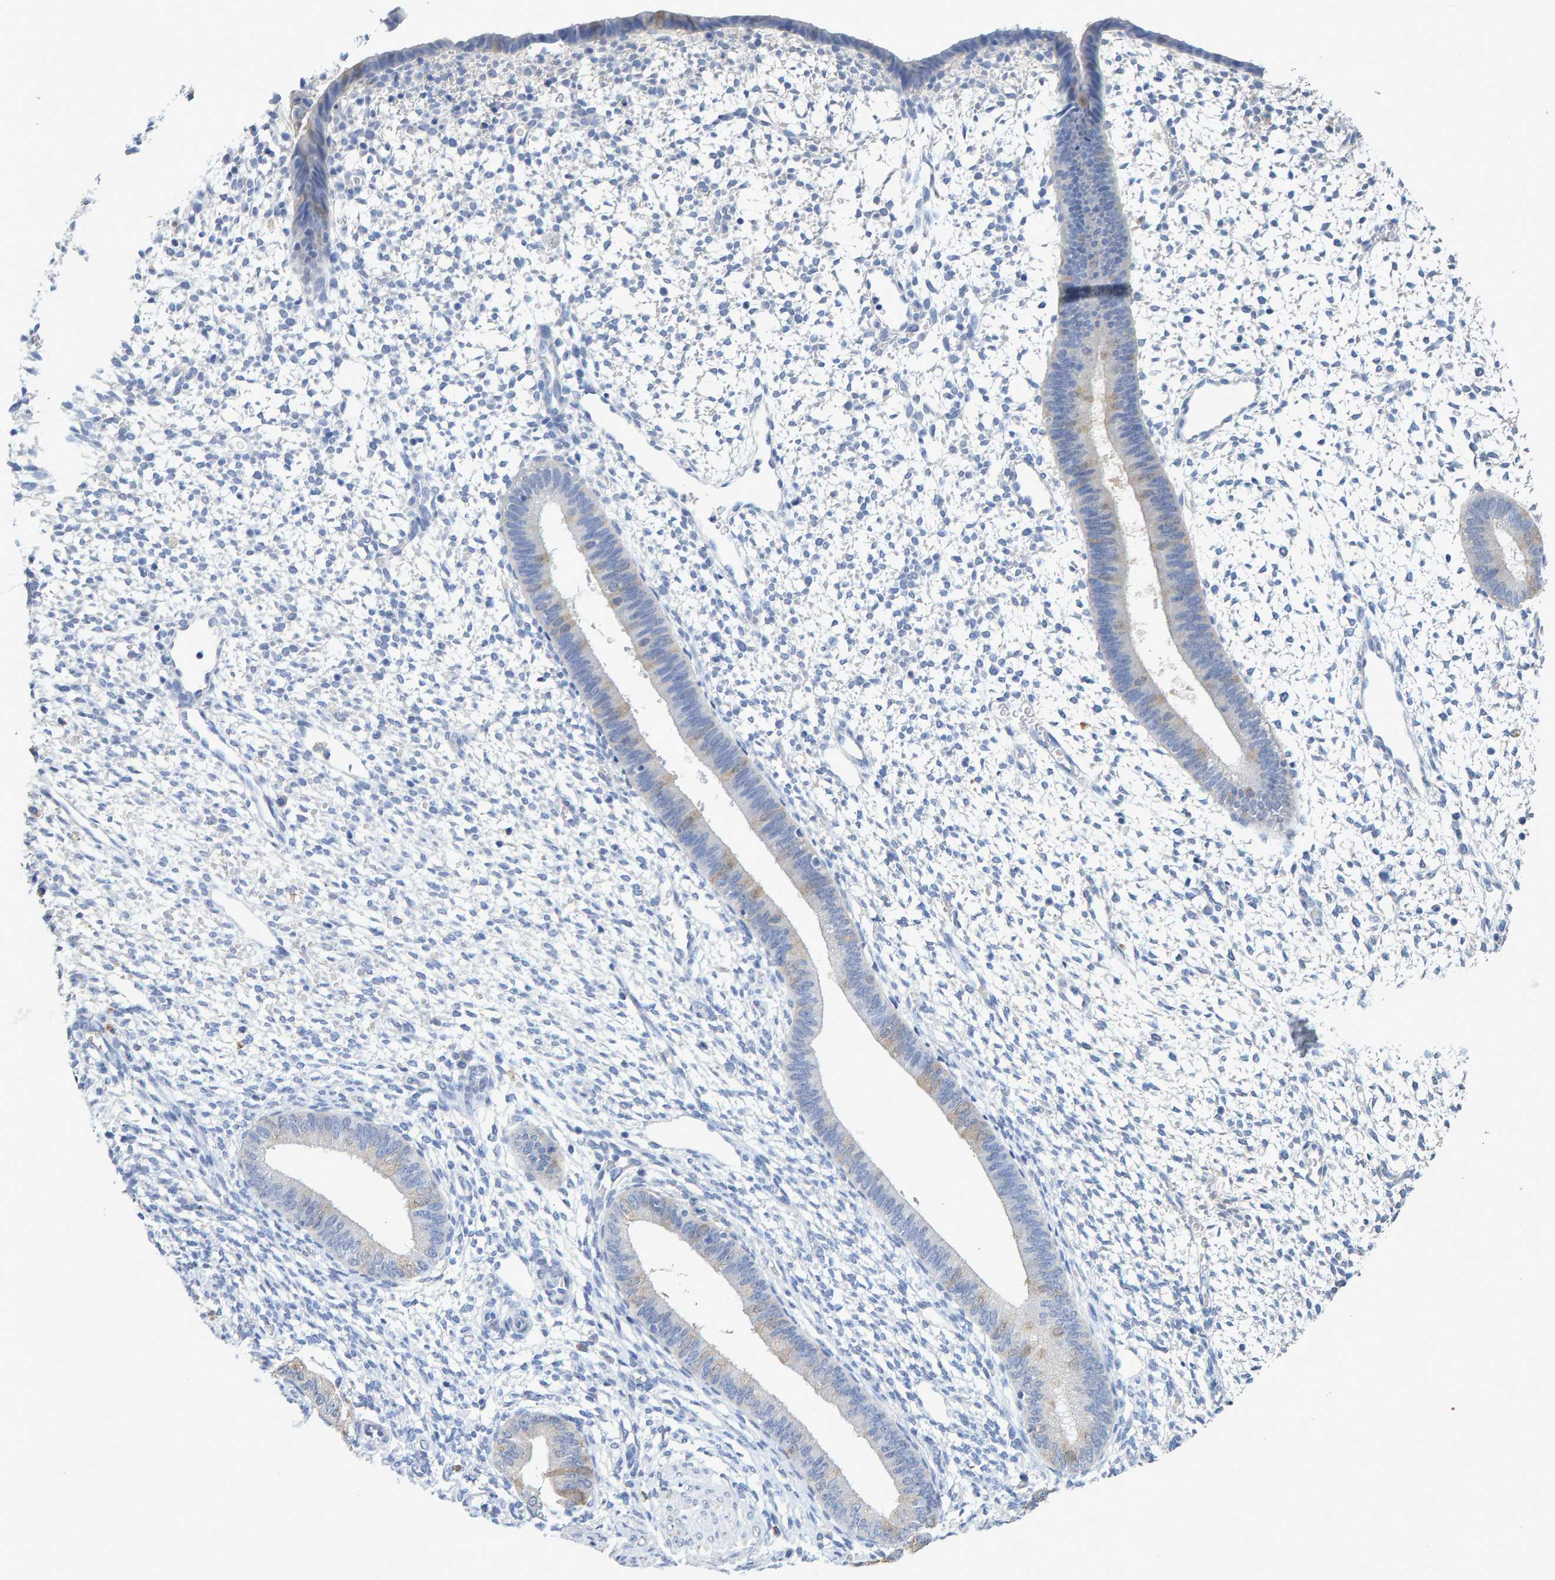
{"staining": {"intensity": "negative", "quantity": "none", "location": "none"}, "tissue": "endometrium", "cell_type": "Cells in endometrial stroma", "image_type": "normal", "snomed": [{"axis": "morphology", "description": "Normal tissue, NOS"}, {"axis": "topography", "description": "Endometrium"}], "caption": "Immunohistochemical staining of unremarkable endometrium demonstrates no significant expression in cells in endometrial stroma. (DAB (3,3'-diaminobenzidine) IHC visualized using brightfield microscopy, high magnification).", "gene": "CTH", "patient": {"sex": "female", "age": 46}}